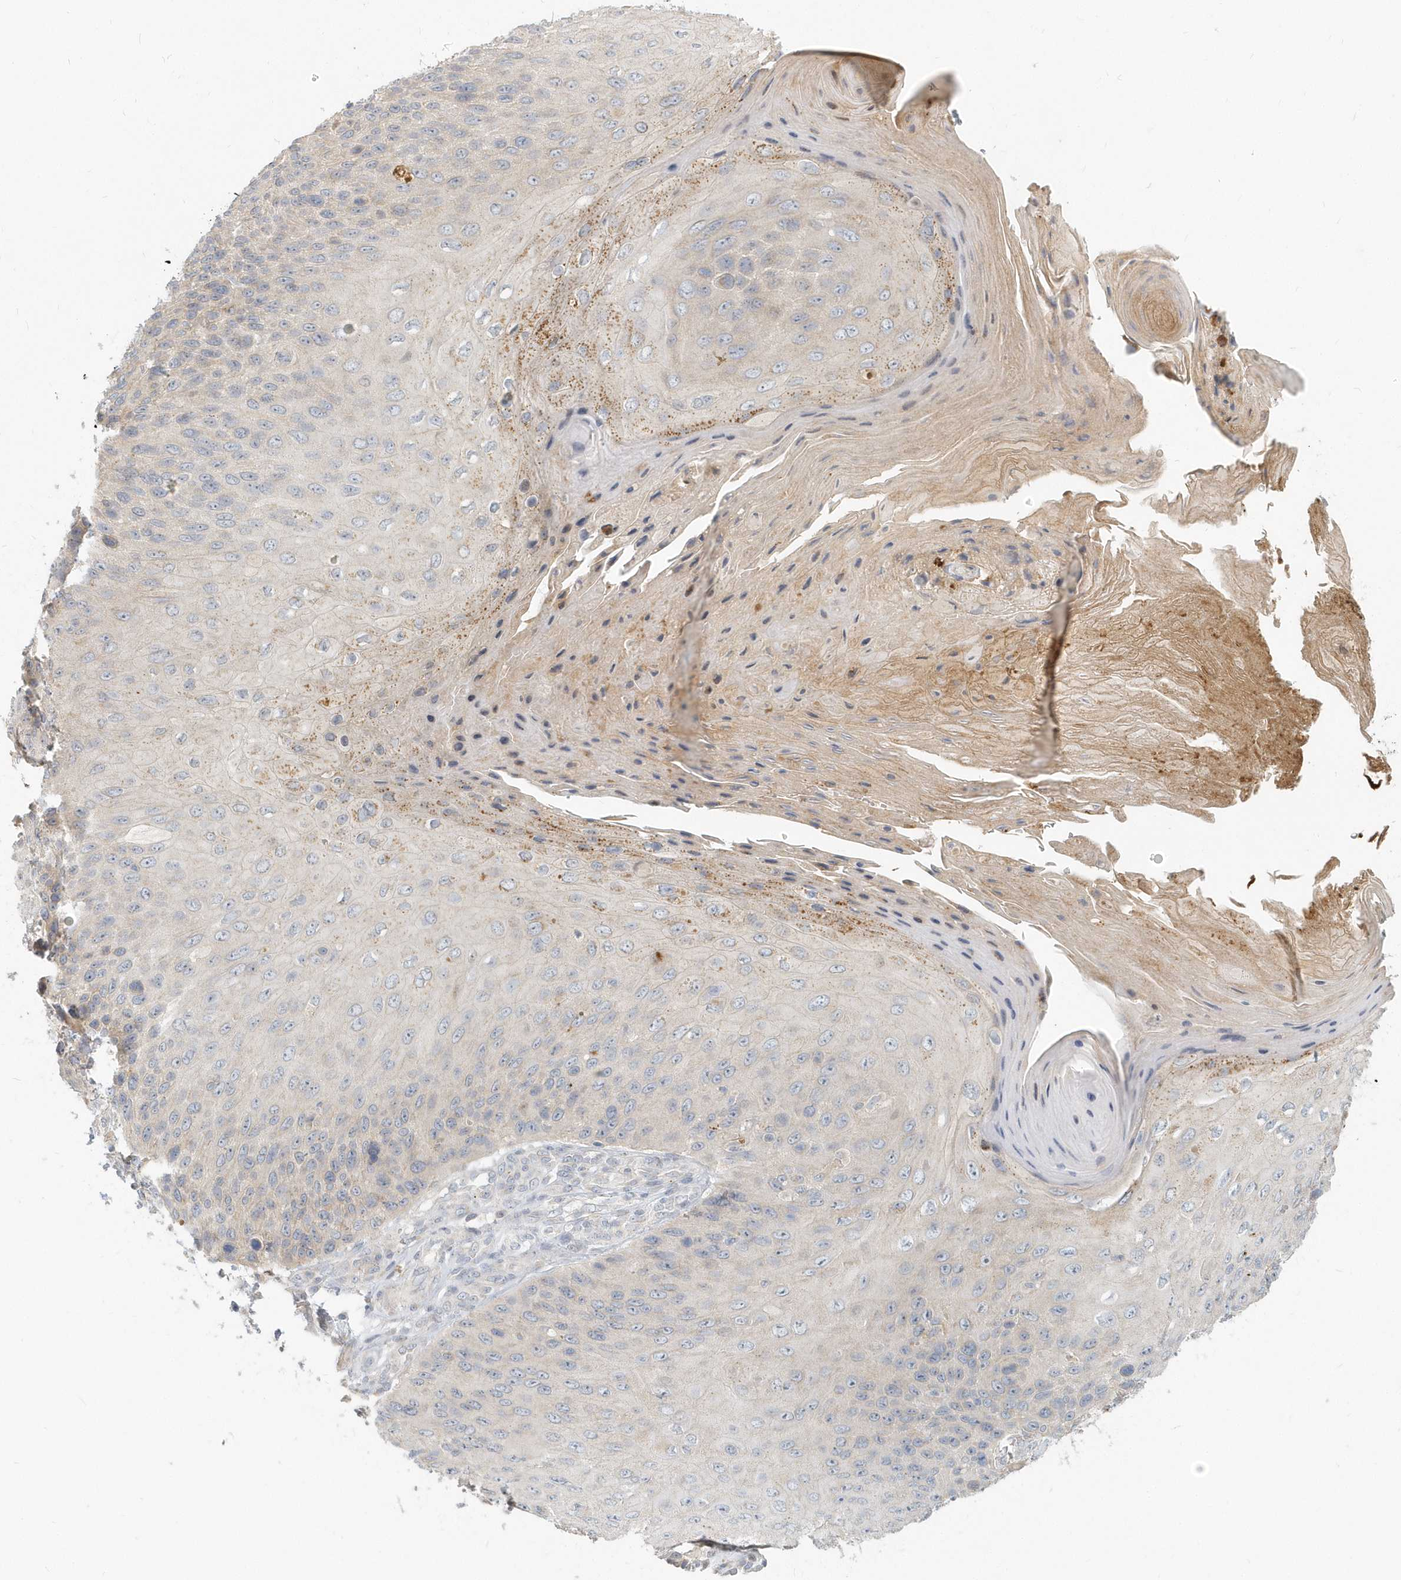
{"staining": {"intensity": "weak", "quantity": "<25%", "location": "cytoplasmic/membranous"}, "tissue": "skin cancer", "cell_type": "Tumor cells", "image_type": "cancer", "snomed": [{"axis": "morphology", "description": "Squamous cell carcinoma, NOS"}, {"axis": "topography", "description": "Skin"}], "caption": "A high-resolution photomicrograph shows IHC staining of squamous cell carcinoma (skin), which exhibits no significant staining in tumor cells.", "gene": "NAPB", "patient": {"sex": "female", "age": 88}}